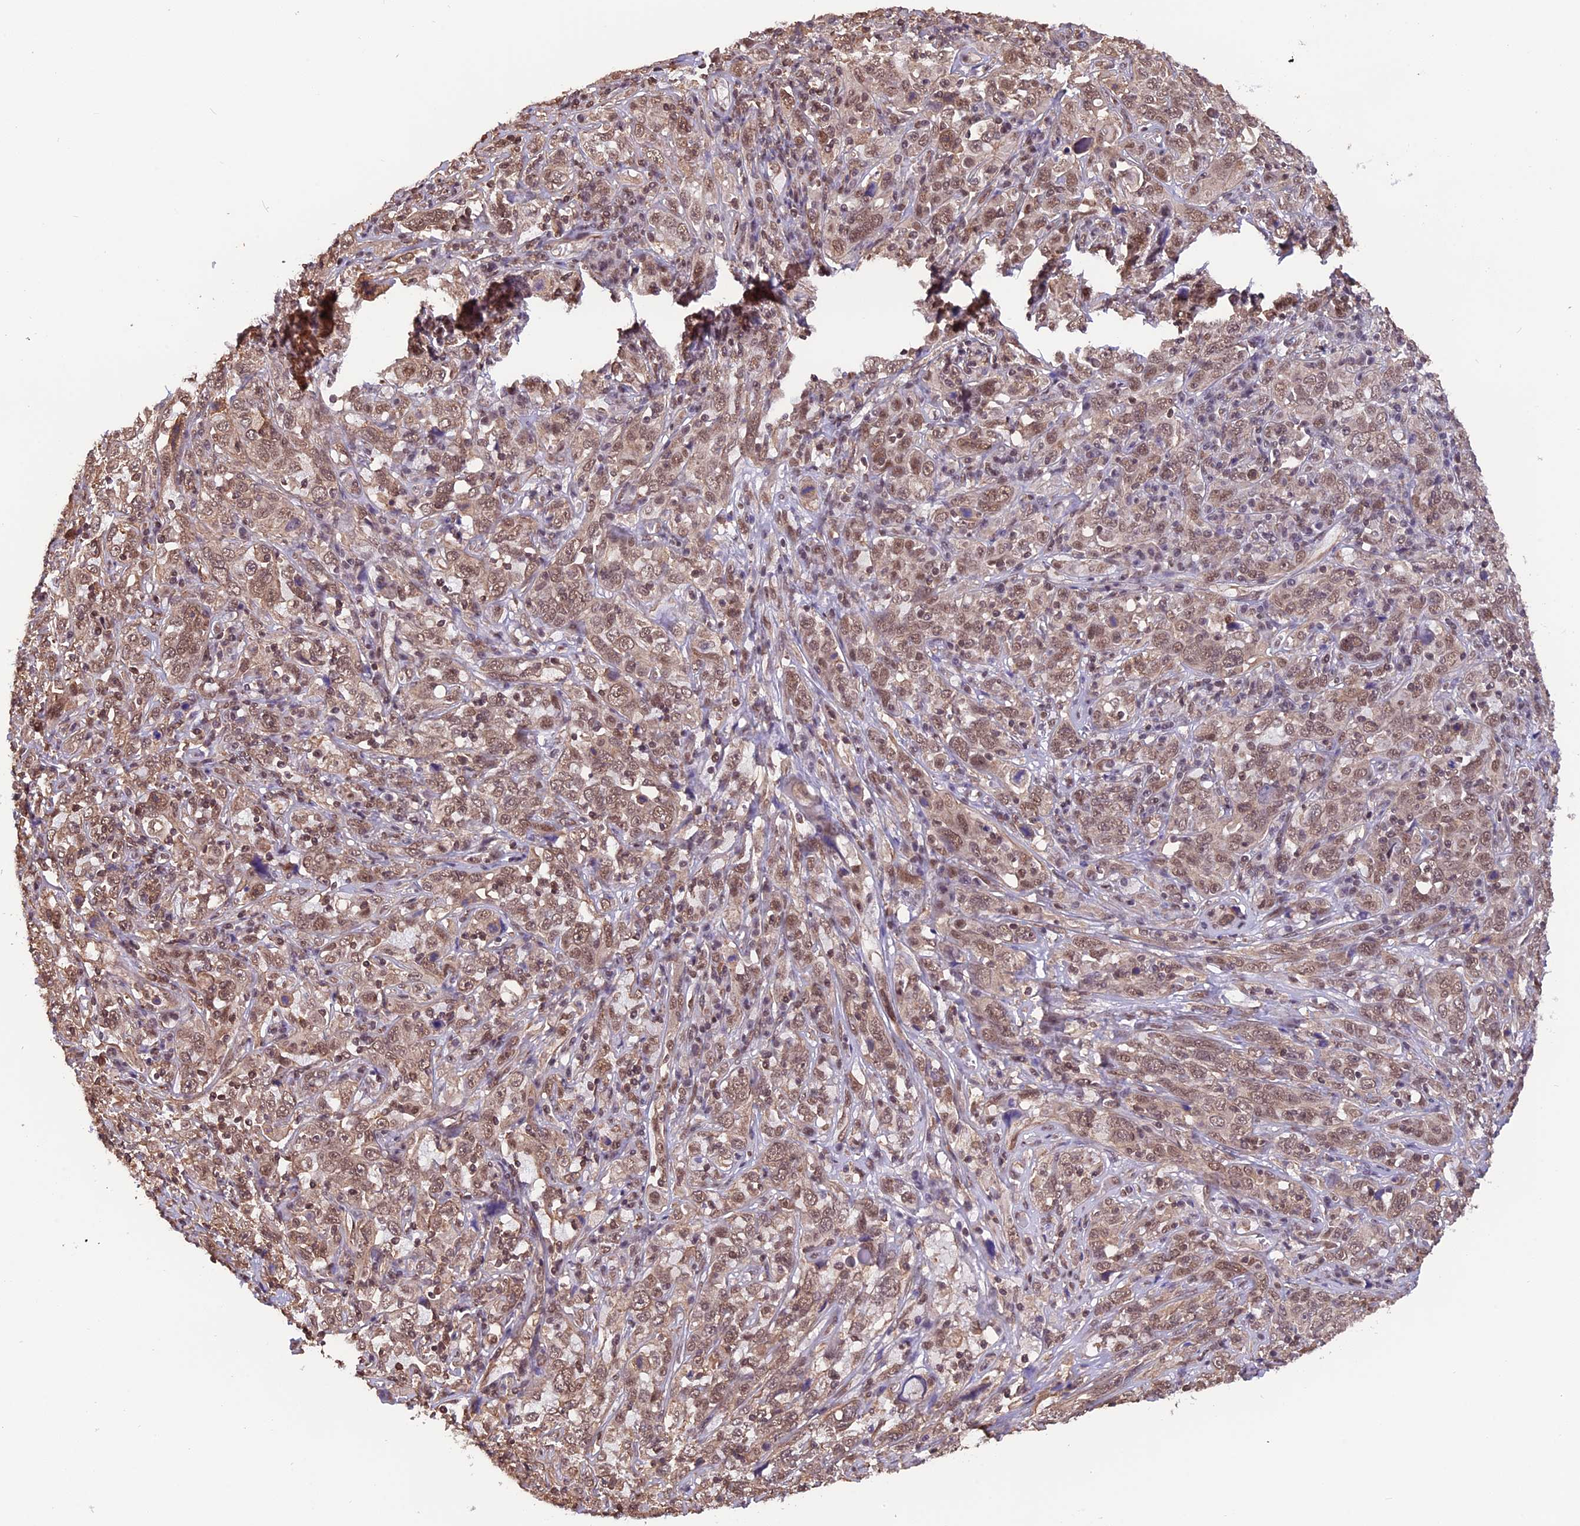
{"staining": {"intensity": "moderate", "quantity": ">75%", "location": "nuclear"}, "tissue": "cervical cancer", "cell_type": "Tumor cells", "image_type": "cancer", "snomed": [{"axis": "morphology", "description": "Squamous cell carcinoma, NOS"}, {"axis": "topography", "description": "Cervix"}], "caption": "High-power microscopy captured an IHC micrograph of cervical cancer (squamous cell carcinoma), revealing moderate nuclear staining in approximately >75% of tumor cells.", "gene": "ZC3H4", "patient": {"sex": "female", "age": 46}}